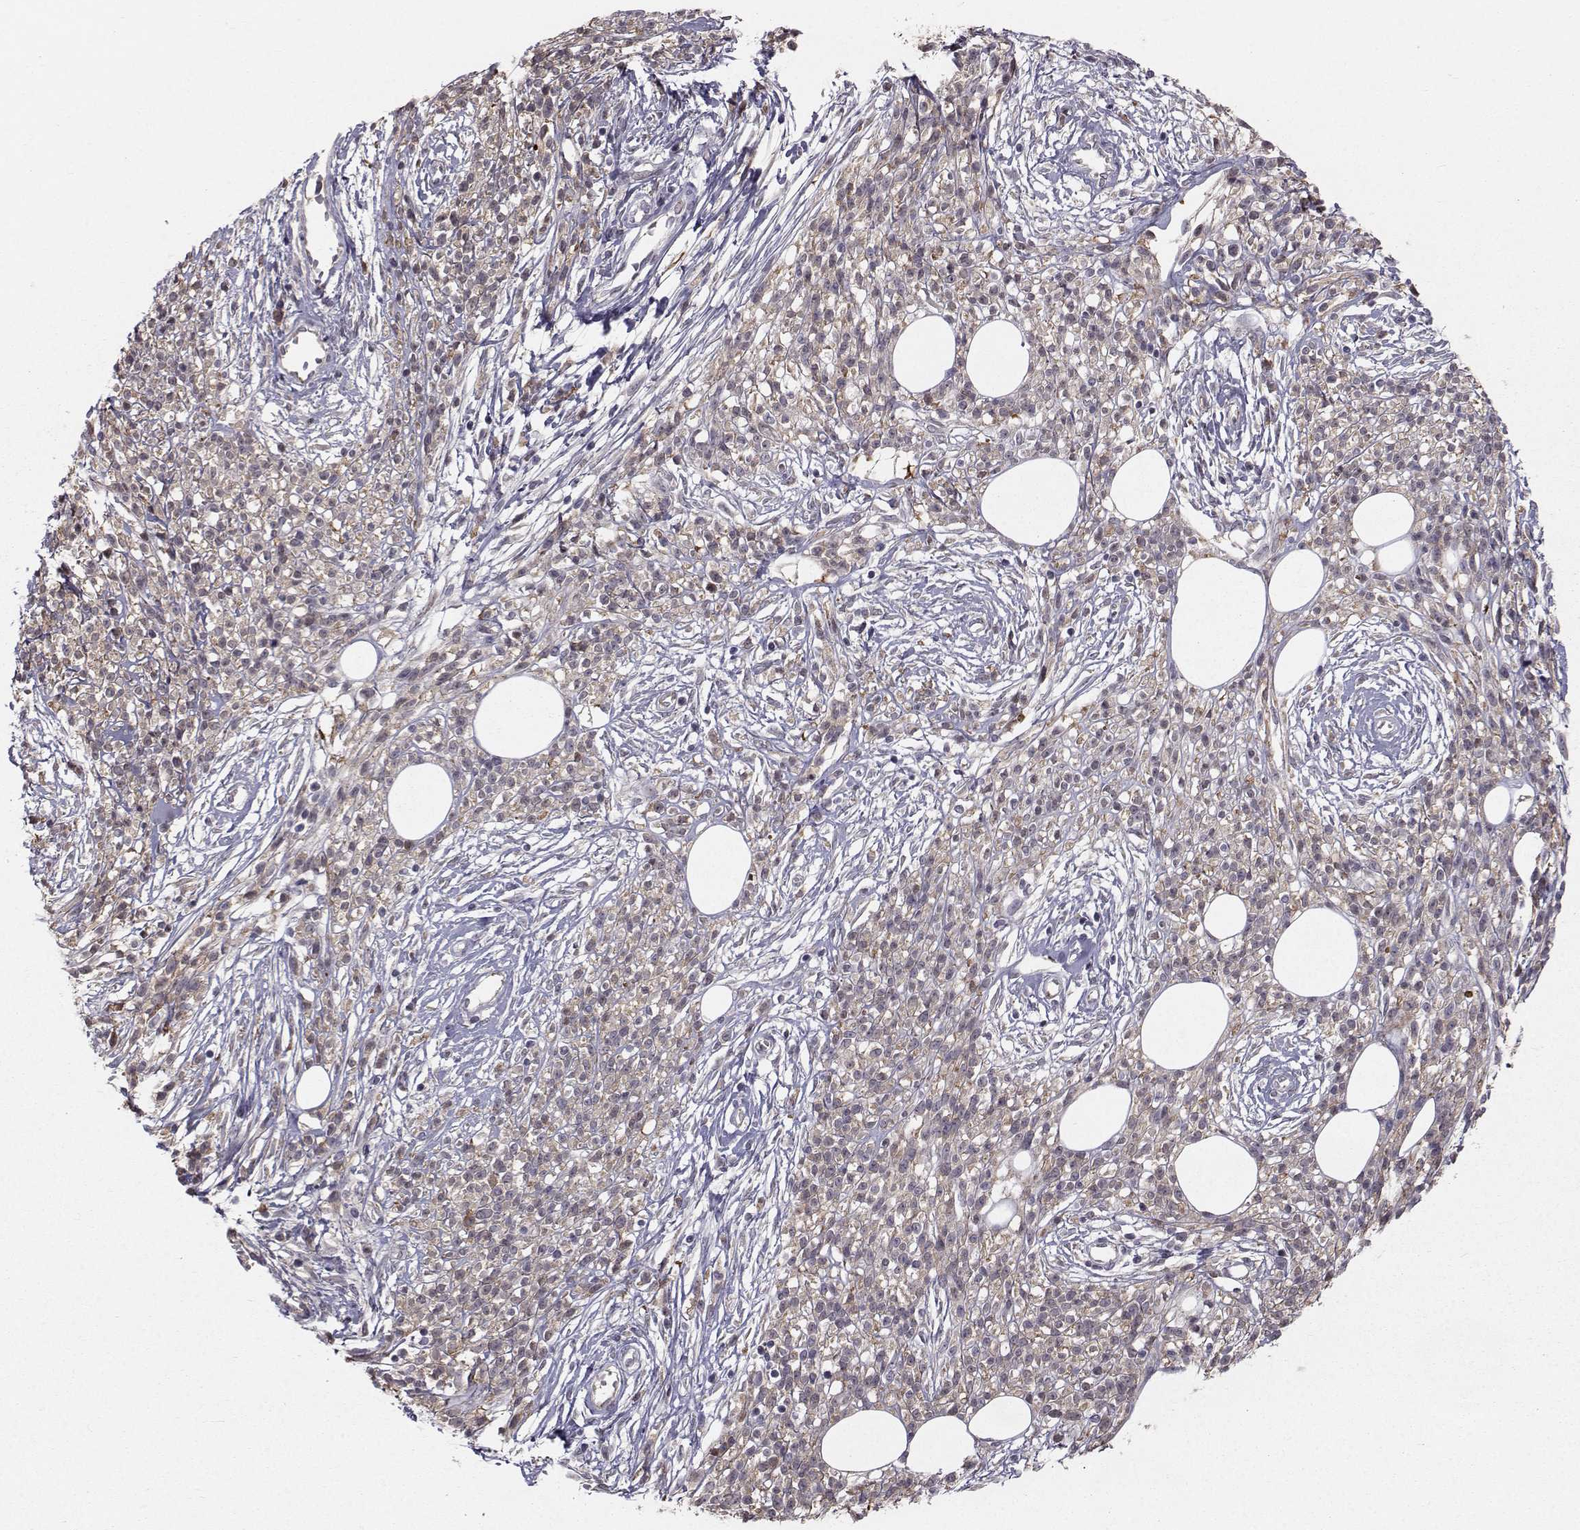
{"staining": {"intensity": "weak", "quantity": ">75%", "location": "cytoplasmic/membranous"}, "tissue": "melanoma", "cell_type": "Tumor cells", "image_type": "cancer", "snomed": [{"axis": "morphology", "description": "Malignant melanoma, NOS"}, {"axis": "topography", "description": "Skin"}, {"axis": "topography", "description": "Skin of trunk"}], "caption": "Protein expression by immunohistochemistry (IHC) shows weak cytoplasmic/membranous staining in about >75% of tumor cells in malignant melanoma.", "gene": "HSP90AB1", "patient": {"sex": "male", "age": 74}}